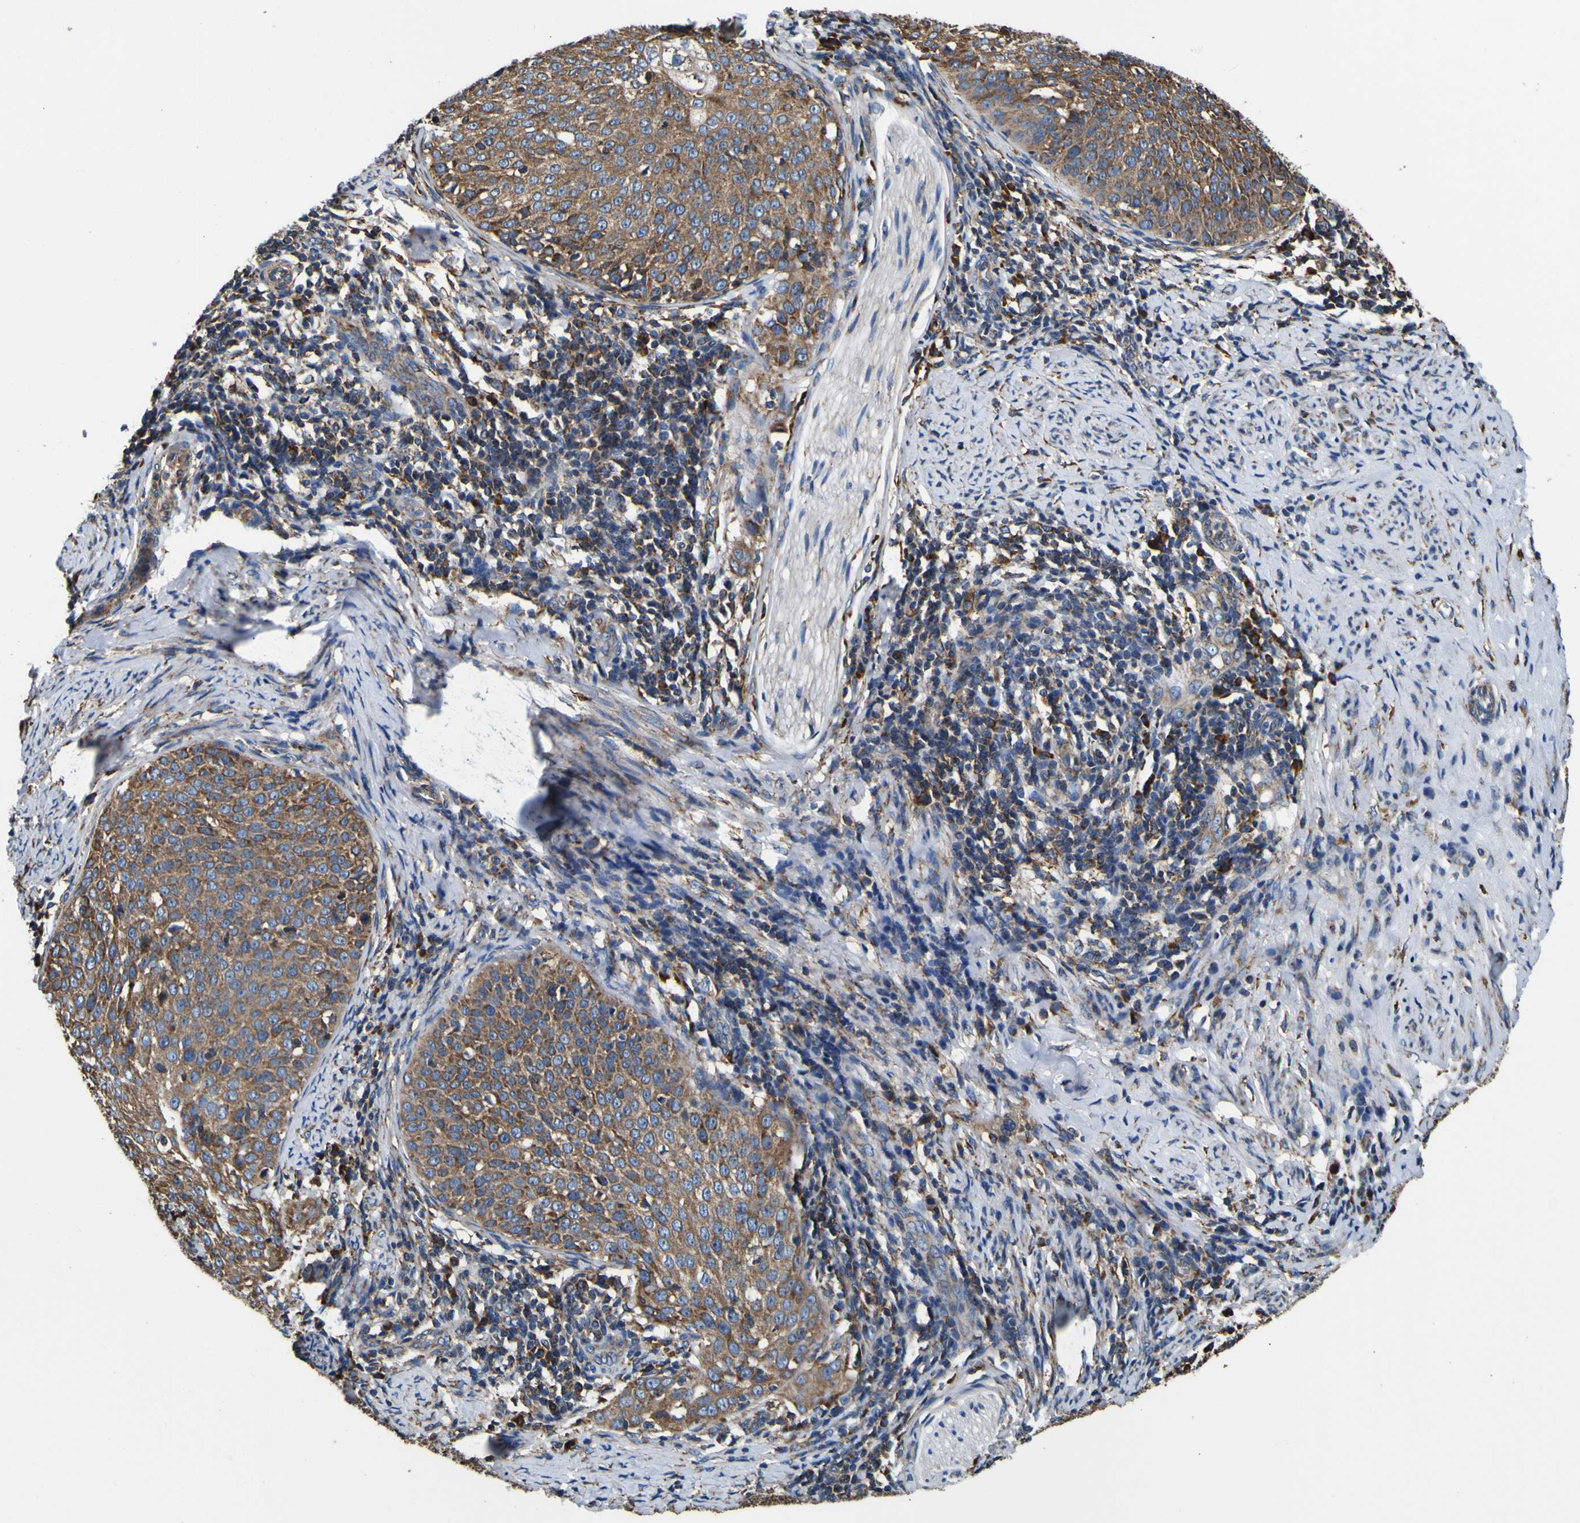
{"staining": {"intensity": "moderate", "quantity": ">75%", "location": "cytoplasmic/membranous"}, "tissue": "cervical cancer", "cell_type": "Tumor cells", "image_type": "cancer", "snomed": [{"axis": "morphology", "description": "Squamous cell carcinoma, NOS"}, {"axis": "topography", "description": "Cervix"}], "caption": "A photomicrograph of cervical cancer (squamous cell carcinoma) stained for a protein reveals moderate cytoplasmic/membranous brown staining in tumor cells.", "gene": "INPP5A", "patient": {"sex": "female", "age": 51}}